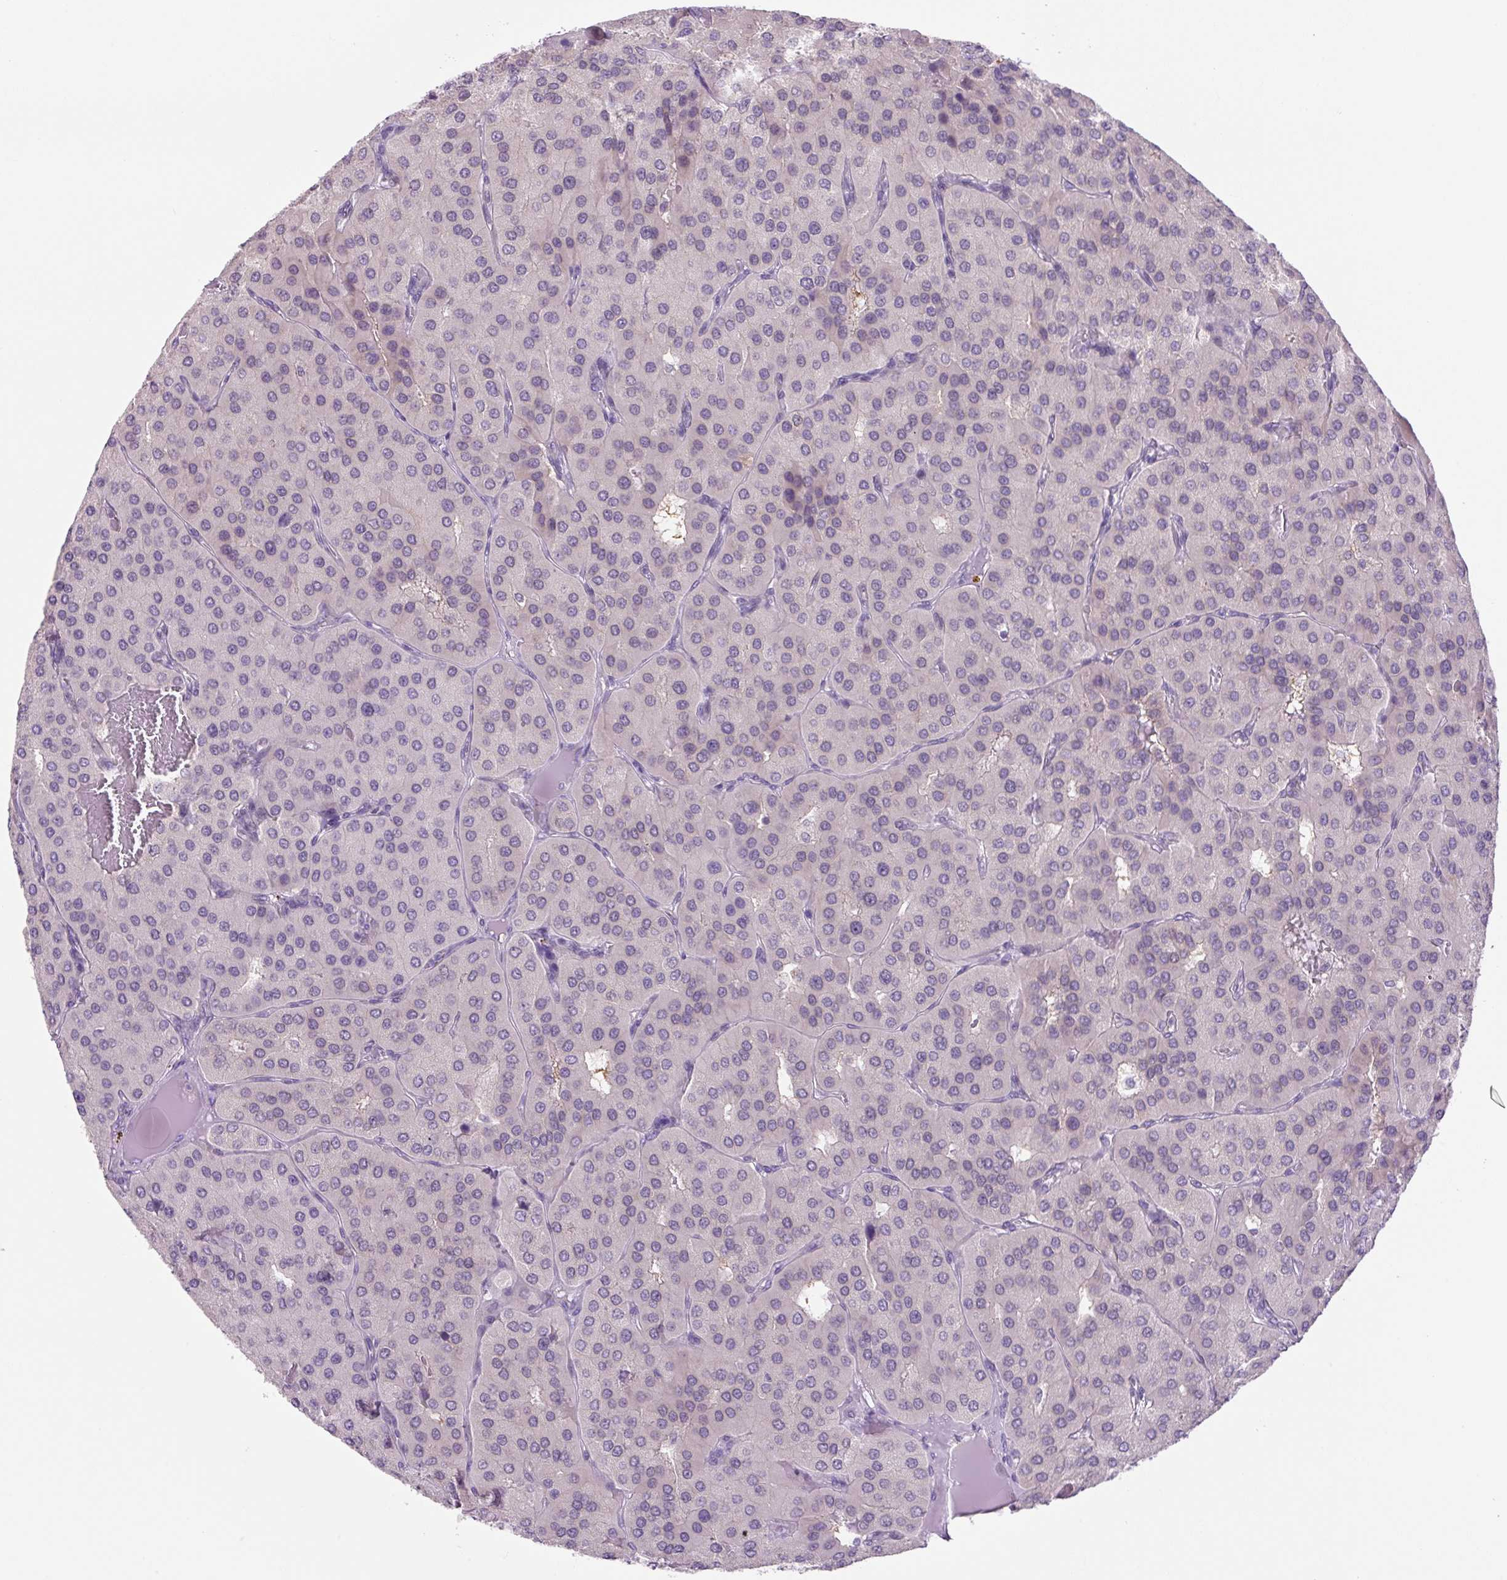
{"staining": {"intensity": "negative", "quantity": "none", "location": "none"}, "tissue": "parathyroid gland", "cell_type": "Glandular cells", "image_type": "normal", "snomed": [{"axis": "morphology", "description": "Normal tissue, NOS"}, {"axis": "morphology", "description": "Adenoma, NOS"}, {"axis": "topography", "description": "Parathyroid gland"}], "caption": "Parathyroid gland was stained to show a protein in brown. There is no significant expression in glandular cells.", "gene": "RYBP", "patient": {"sex": "female", "age": 86}}